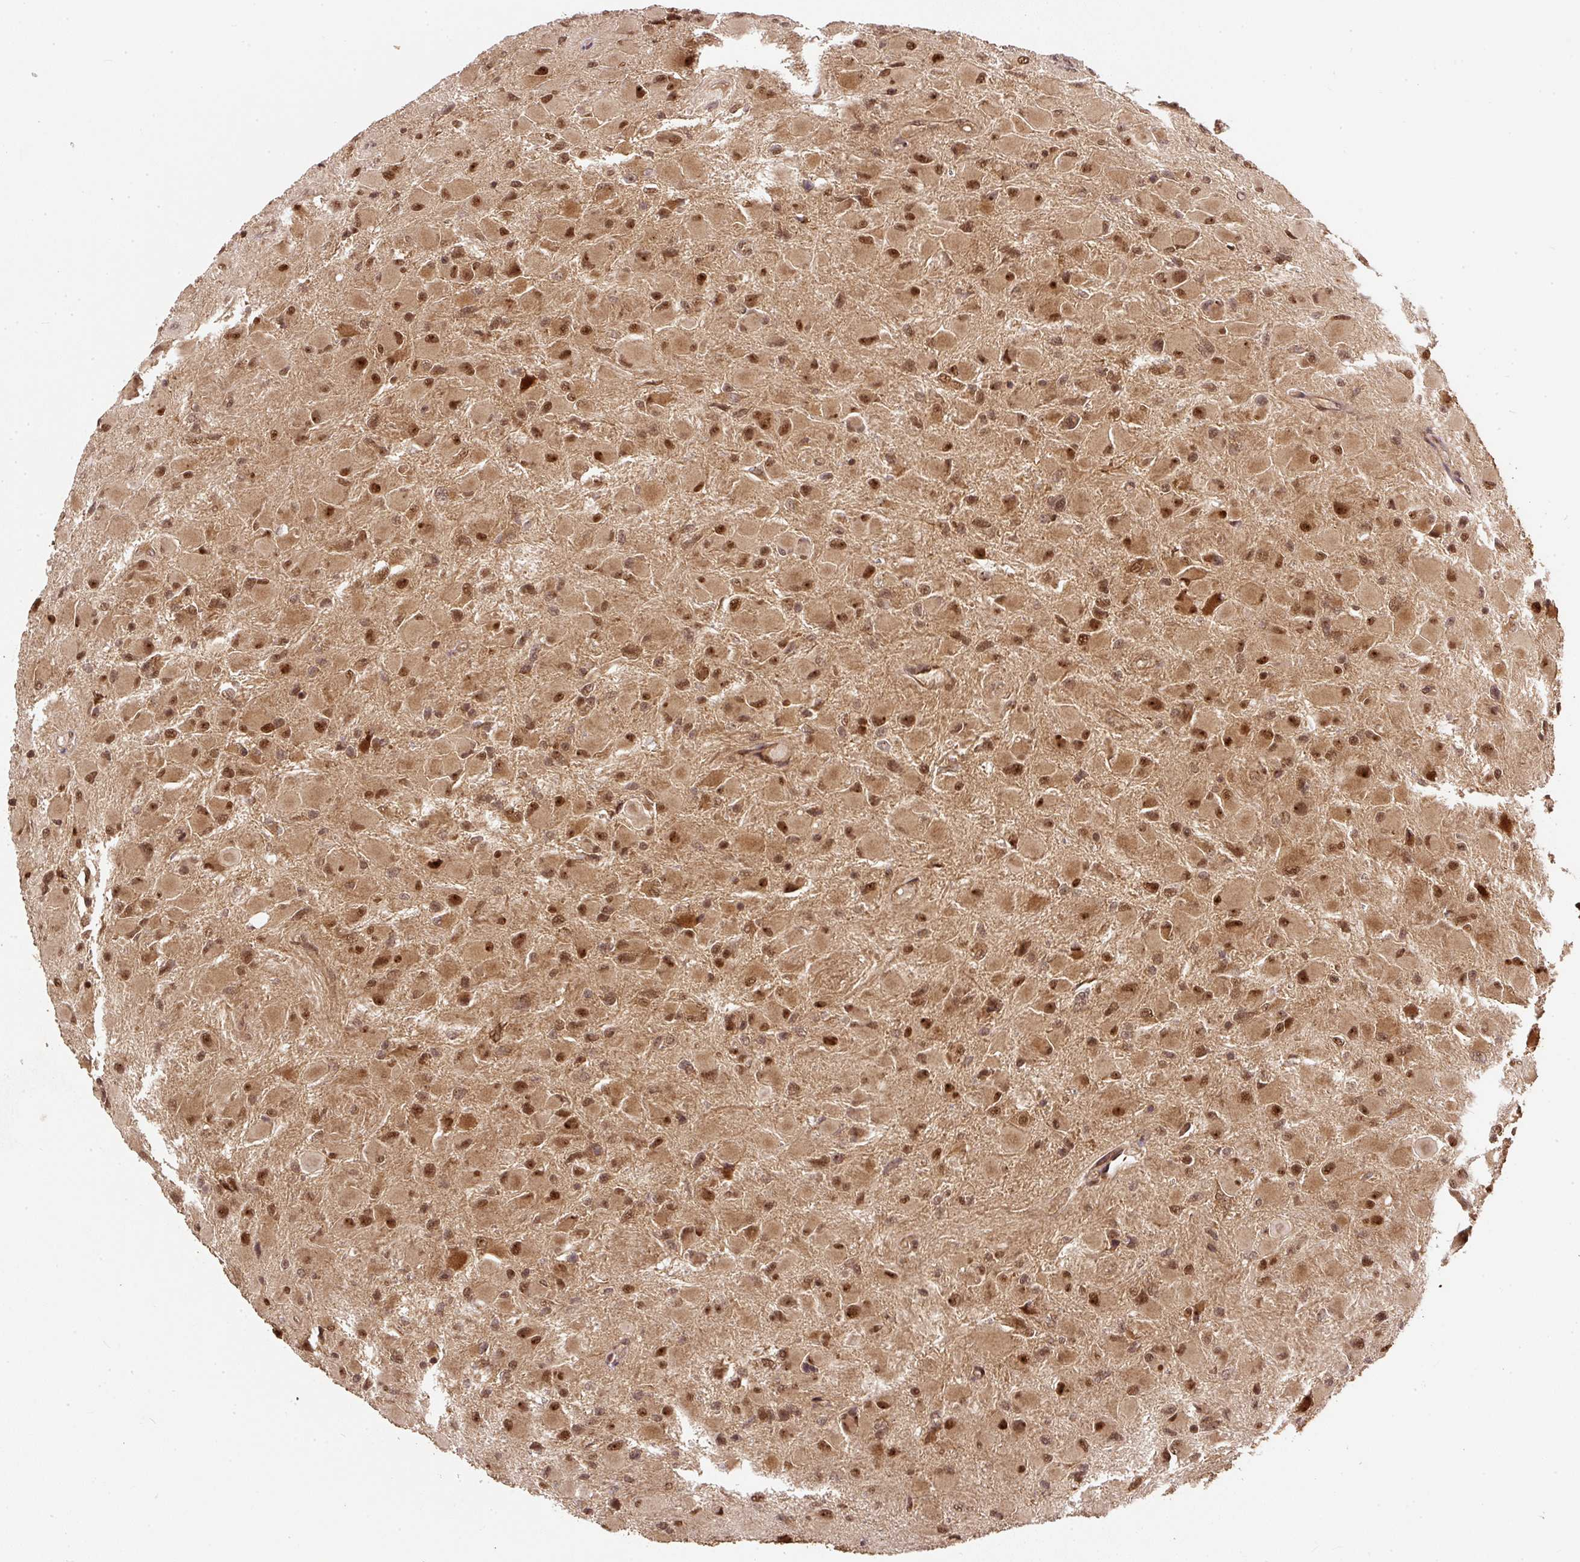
{"staining": {"intensity": "moderate", "quantity": ">75%", "location": "cytoplasmic/membranous,nuclear"}, "tissue": "glioma", "cell_type": "Tumor cells", "image_type": "cancer", "snomed": [{"axis": "morphology", "description": "Glioma, malignant, High grade"}, {"axis": "topography", "description": "Cerebral cortex"}], "caption": "Protein analysis of glioma tissue exhibits moderate cytoplasmic/membranous and nuclear positivity in approximately >75% of tumor cells. (DAB = brown stain, brightfield microscopy at high magnification).", "gene": "PSMD1", "patient": {"sex": "female", "age": 36}}